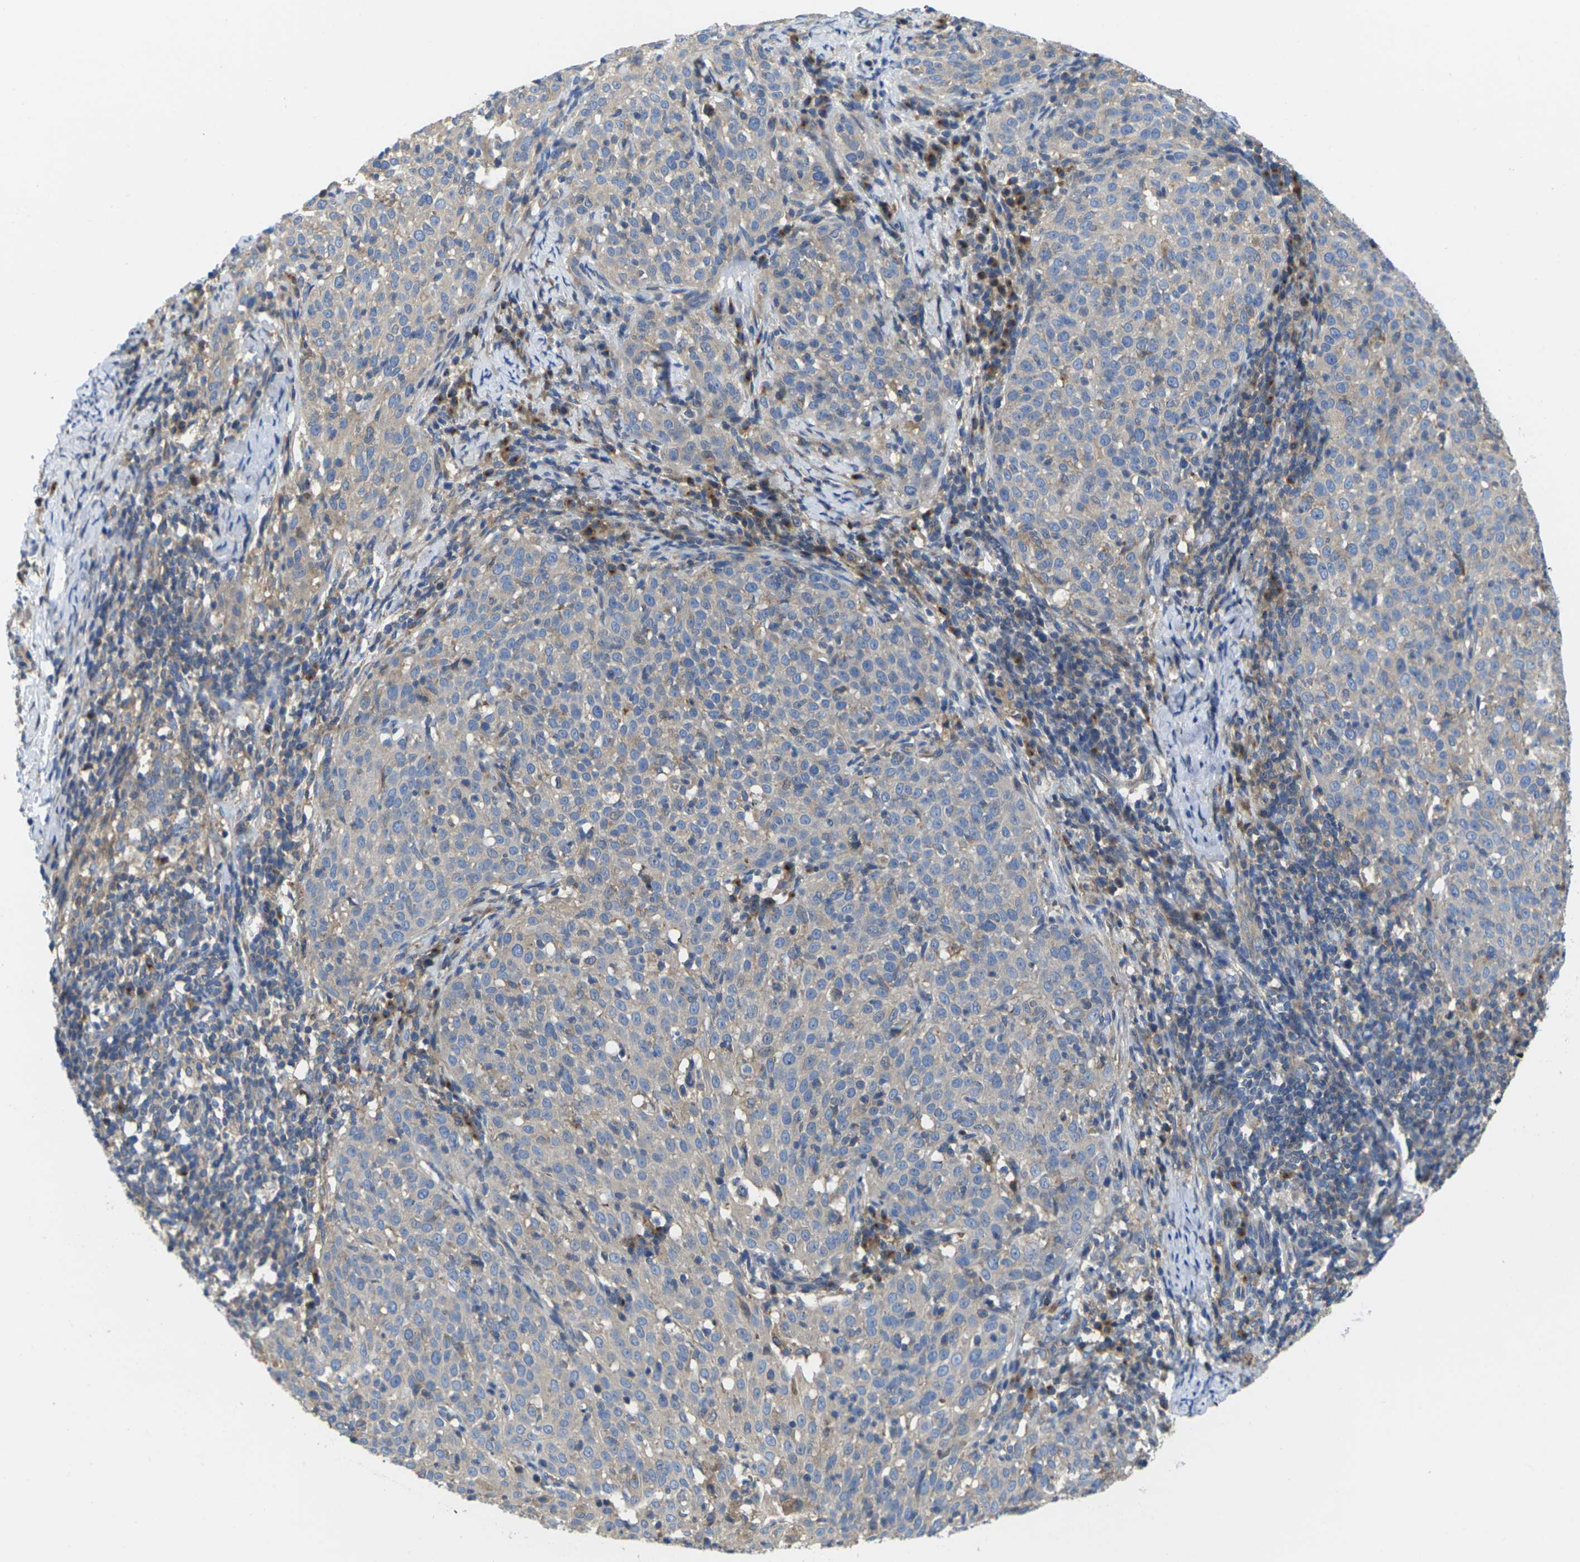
{"staining": {"intensity": "weak", "quantity": ">75%", "location": "cytoplasmic/membranous"}, "tissue": "cervical cancer", "cell_type": "Tumor cells", "image_type": "cancer", "snomed": [{"axis": "morphology", "description": "Squamous cell carcinoma, NOS"}, {"axis": "topography", "description": "Cervix"}], "caption": "Weak cytoplasmic/membranous protein expression is appreciated in about >75% of tumor cells in squamous cell carcinoma (cervical). (DAB = brown stain, brightfield microscopy at high magnification).", "gene": "TMCC2", "patient": {"sex": "female", "age": 51}}